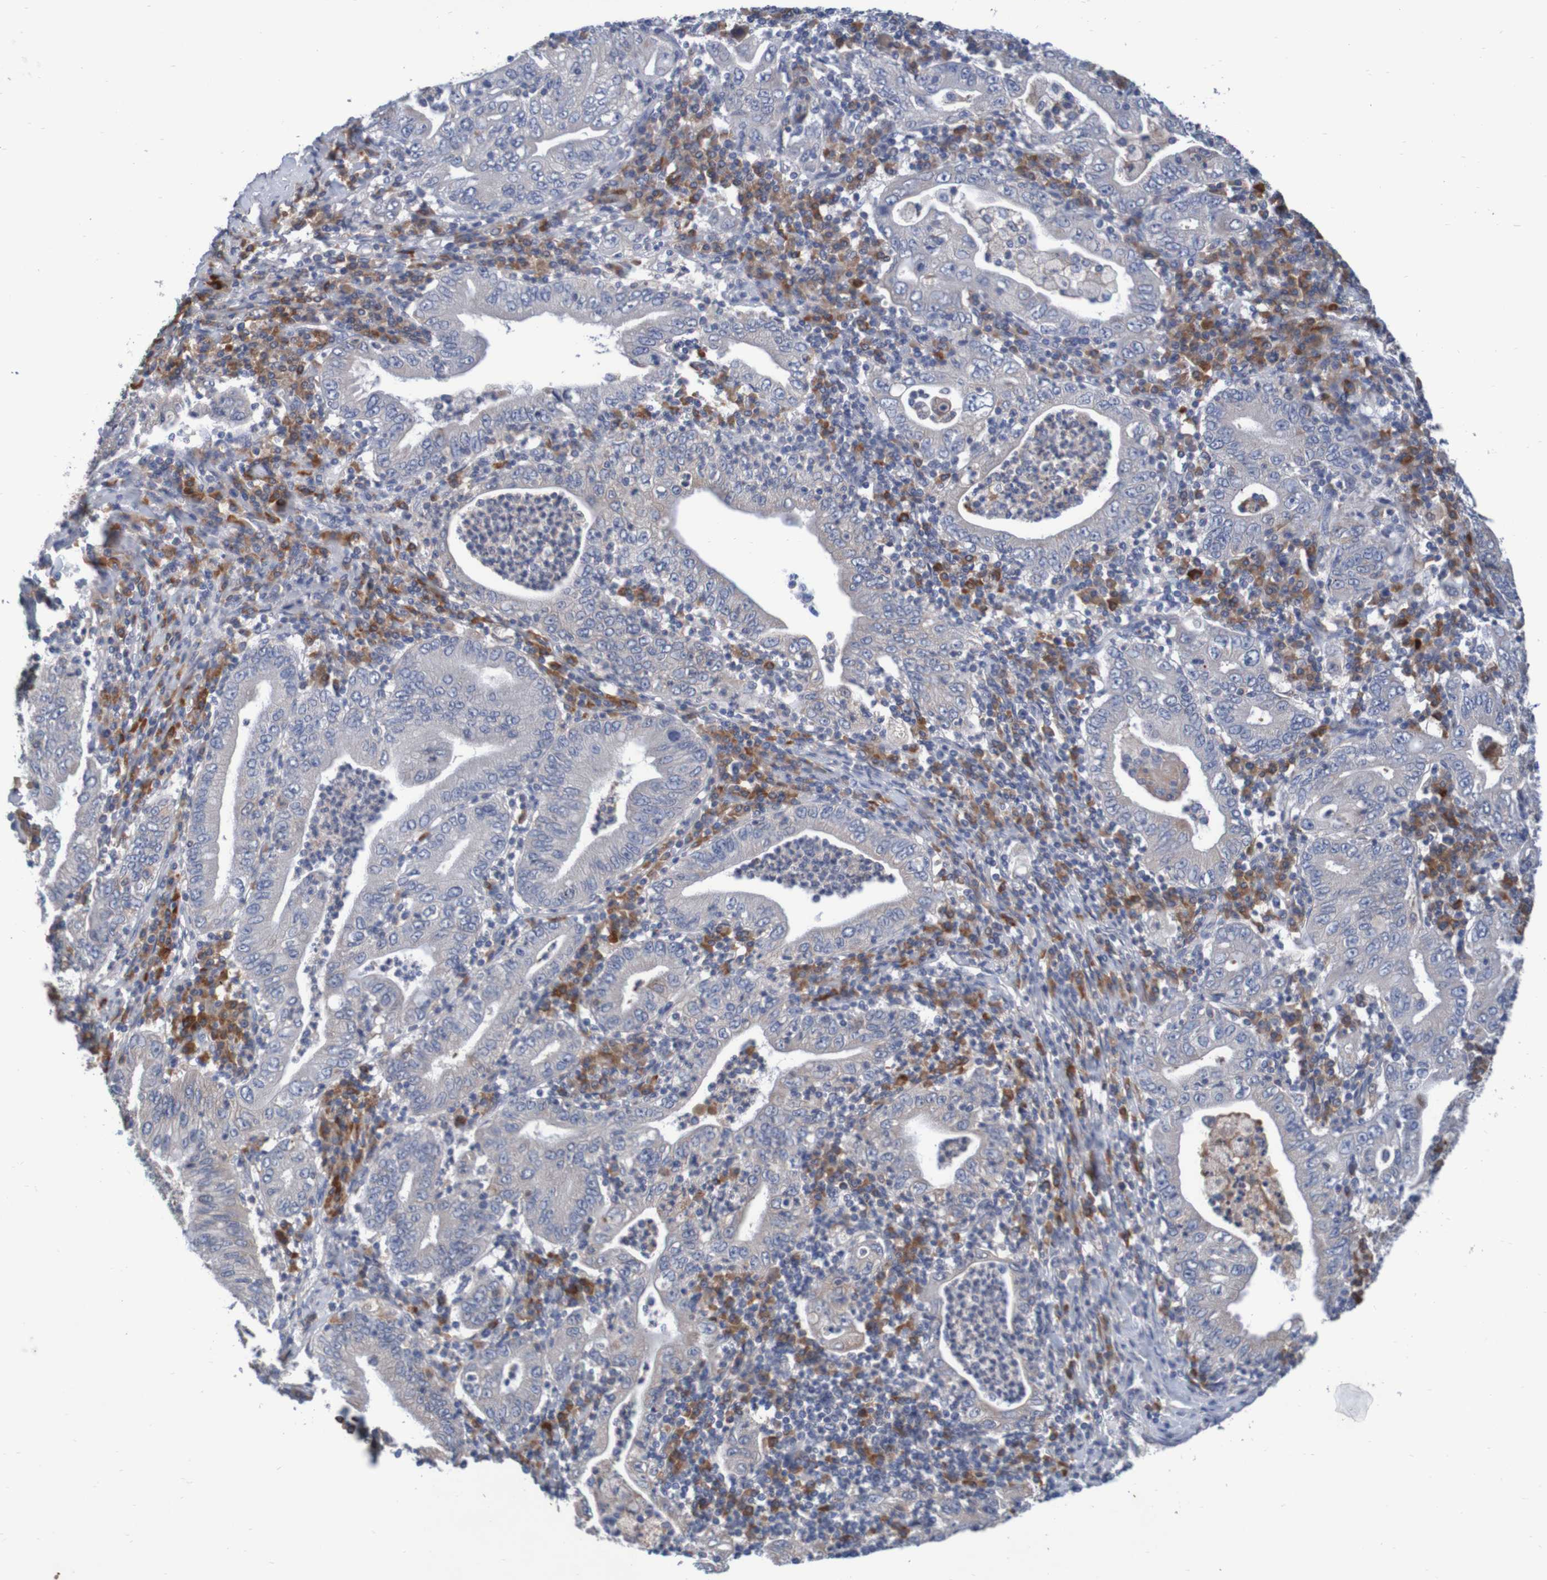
{"staining": {"intensity": "negative", "quantity": "none", "location": "none"}, "tissue": "stomach cancer", "cell_type": "Tumor cells", "image_type": "cancer", "snomed": [{"axis": "morphology", "description": "Normal tissue, NOS"}, {"axis": "morphology", "description": "Adenocarcinoma, NOS"}, {"axis": "topography", "description": "Esophagus"}, {"axis": "topography", "description": "Stomach, upper"}, {"axis": "topography", "description": "Peripheral nerve tissue"}], "caption": "The immunohistochemistry (IHC) micrograph has no significant expression in tumor cells of stomach cancer (adenocarcinoma) tissue.", "gene": "LTA", "patient": {"sex": "male", "age": 62}}